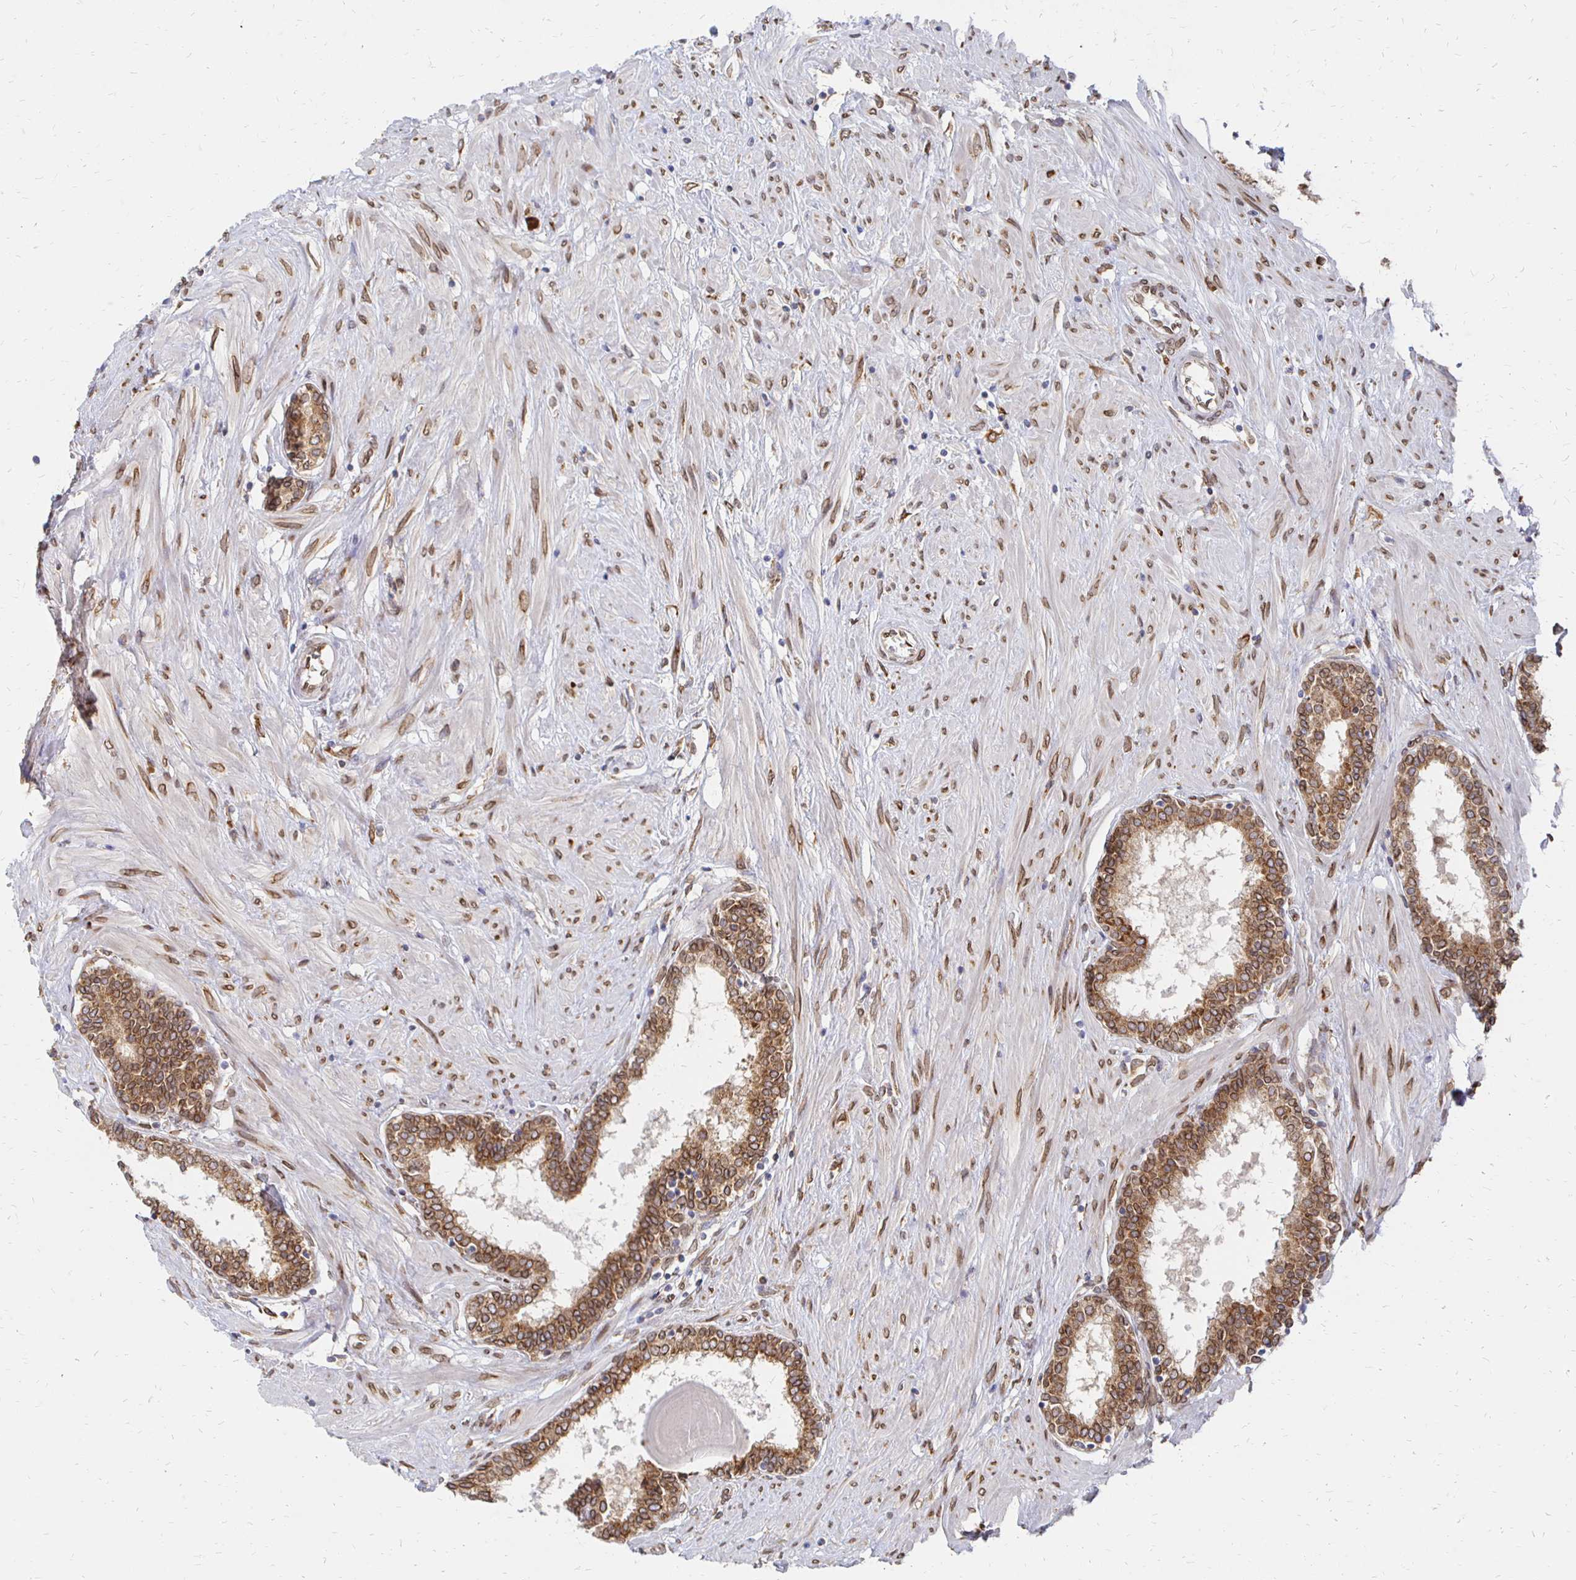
{"staining": {"intensity": "strong", "quantity": "25%-75%", "location": "cytoplasmic/membranous,nuclear"}, "tissue": "prostate", "cell_type": "Glandular cells", "image_type": "normal", "snomed": [{"axis": "morphology", "description": "Normal tissue, NOS"}, {"axis": "topography", "description": "Prostate"}], "caption": "This image displays immunohistochemistry staining of unremarkable prostate, with high strong cytoplasmic/membranous,nuclear staining in approximately 25%-75% of glandular cells.", "gene": "PELI3", "patient": {"sex": "male", "age": 55}}